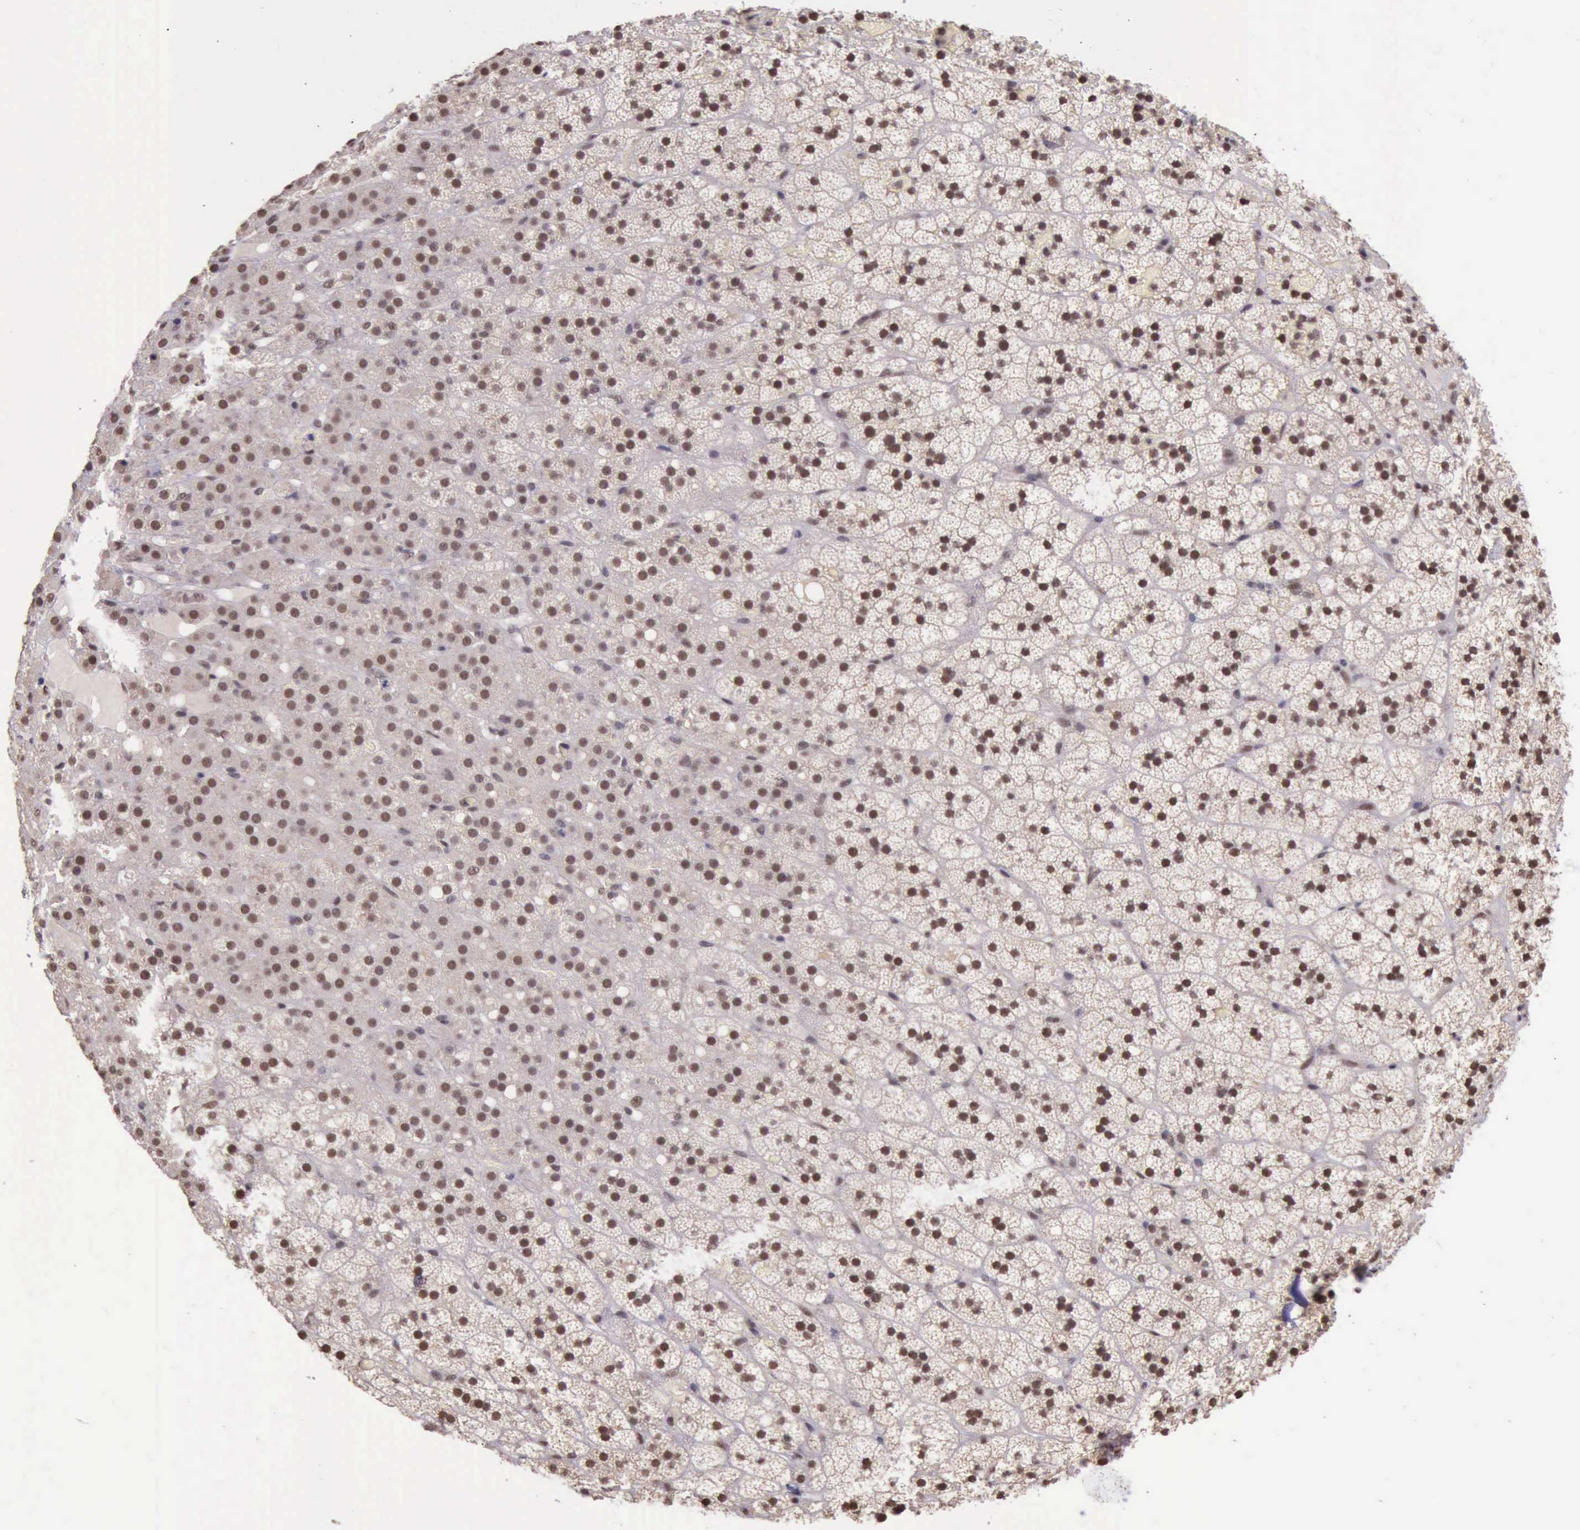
{"staining": {"intensity": "moderate", "quantity": ">75%", "location": "nuclear"}, "tissue": "adrenal gland", "cell_type": "Glandular cells", "image_type": "normal", "snomed": [{"axis": "morphology", "description": "Normal tissue, NOS"}, {"axis": "topography", "description": "Adrenal gland"}], "caption": "Benign adrenal gland was stained to show a protein in brown. There is medium levels of moderate nuclear expression in about >75% of glandular cells. Nuclei are stained in blue.", "gene": "PRPF39", "patient": {"sex": "male", "age": 35}}